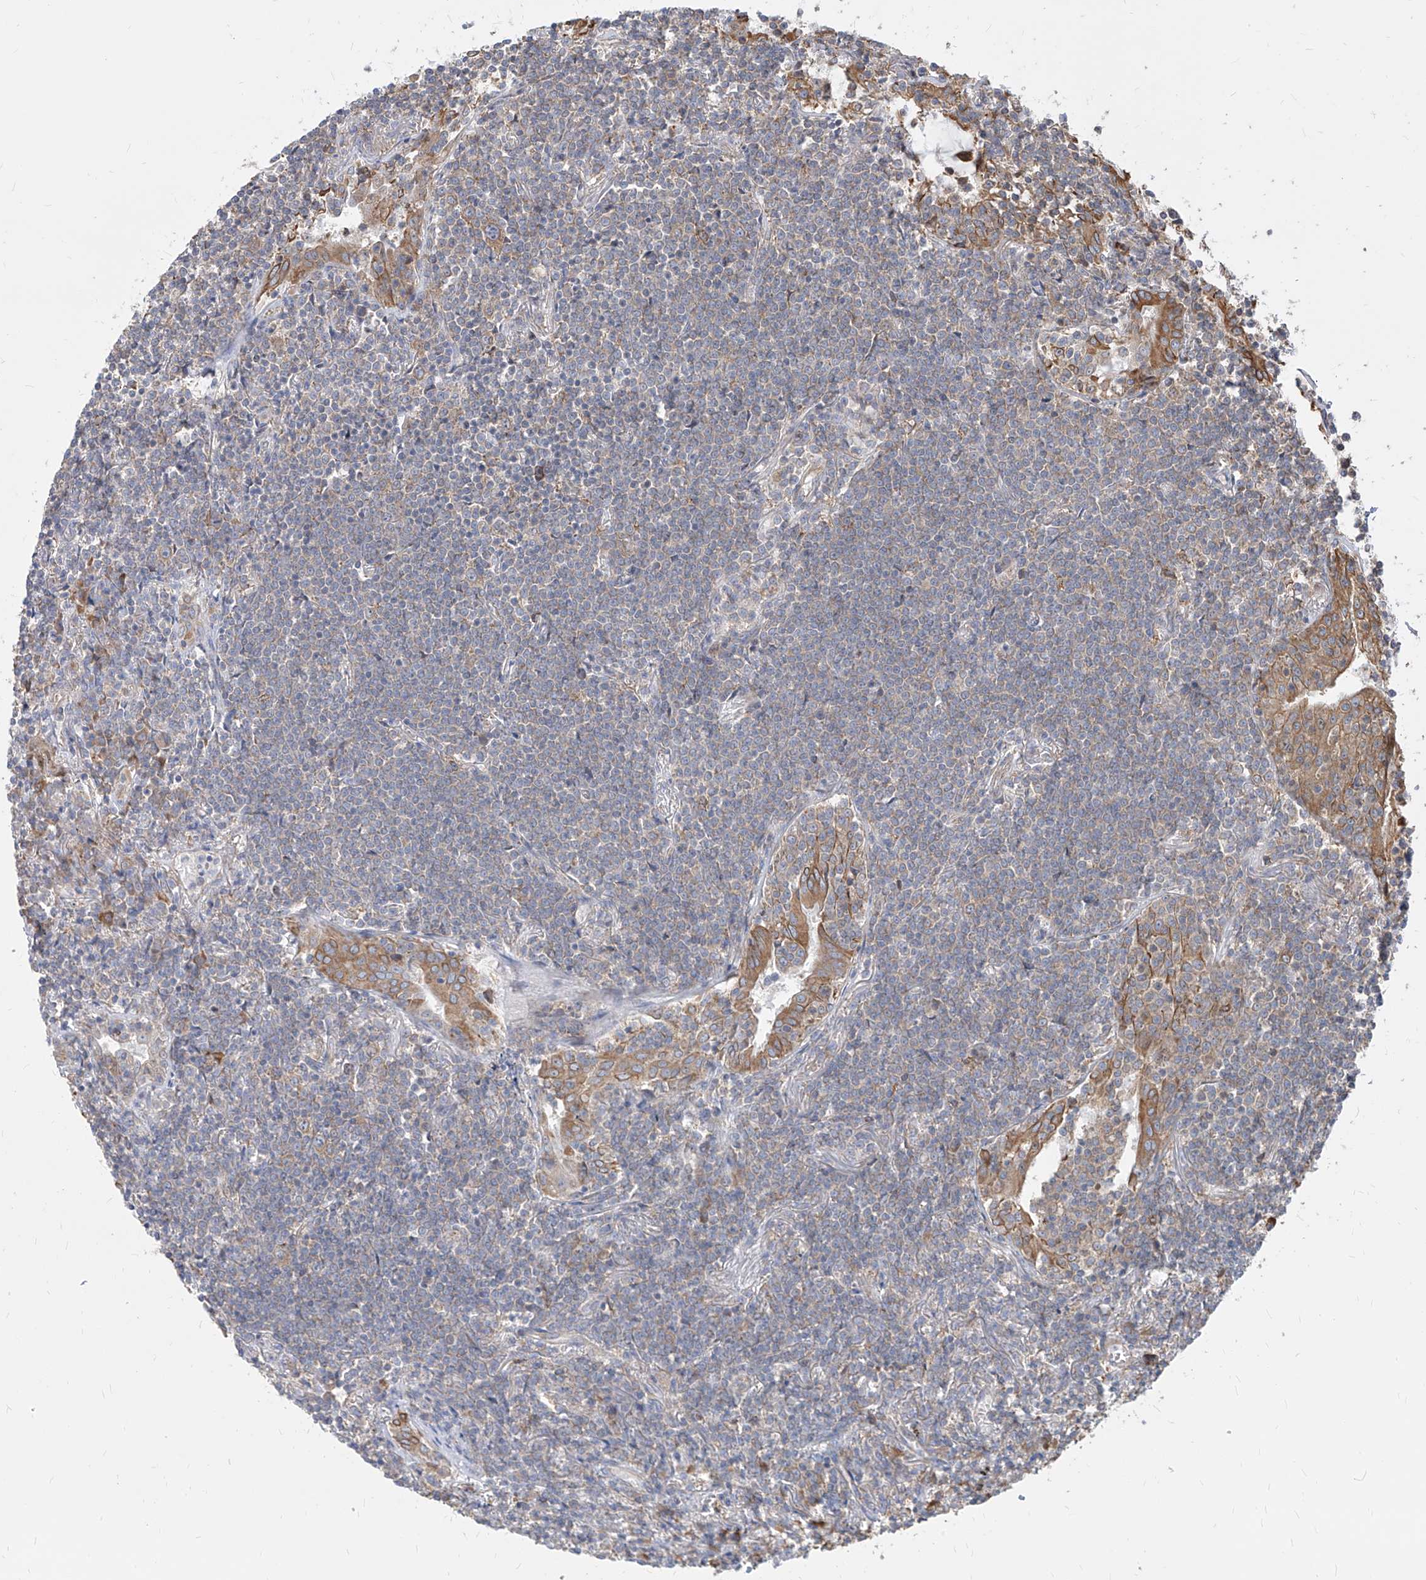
{"staining": {"intensity": "negative", "quantity": "none", "location": "none"}, "tissue": "lymphoma", "cell_type": "Tumor cells", "image_type": "cancer", "snomed": [{"axis": "morphology", "description": "Malignant lymphoma, non-Hodgkin's type, Low grade"}, {"axis": "topography", "description": "Lung"}], "caption": "This is an immunohistochemistry micrograph of malignant lymphoma, non-Hodgkin's type (low-grade). There is no staining in tumor cells.", "gene": "FAM83B", "patient": {"sex": "female", "age": 71}}